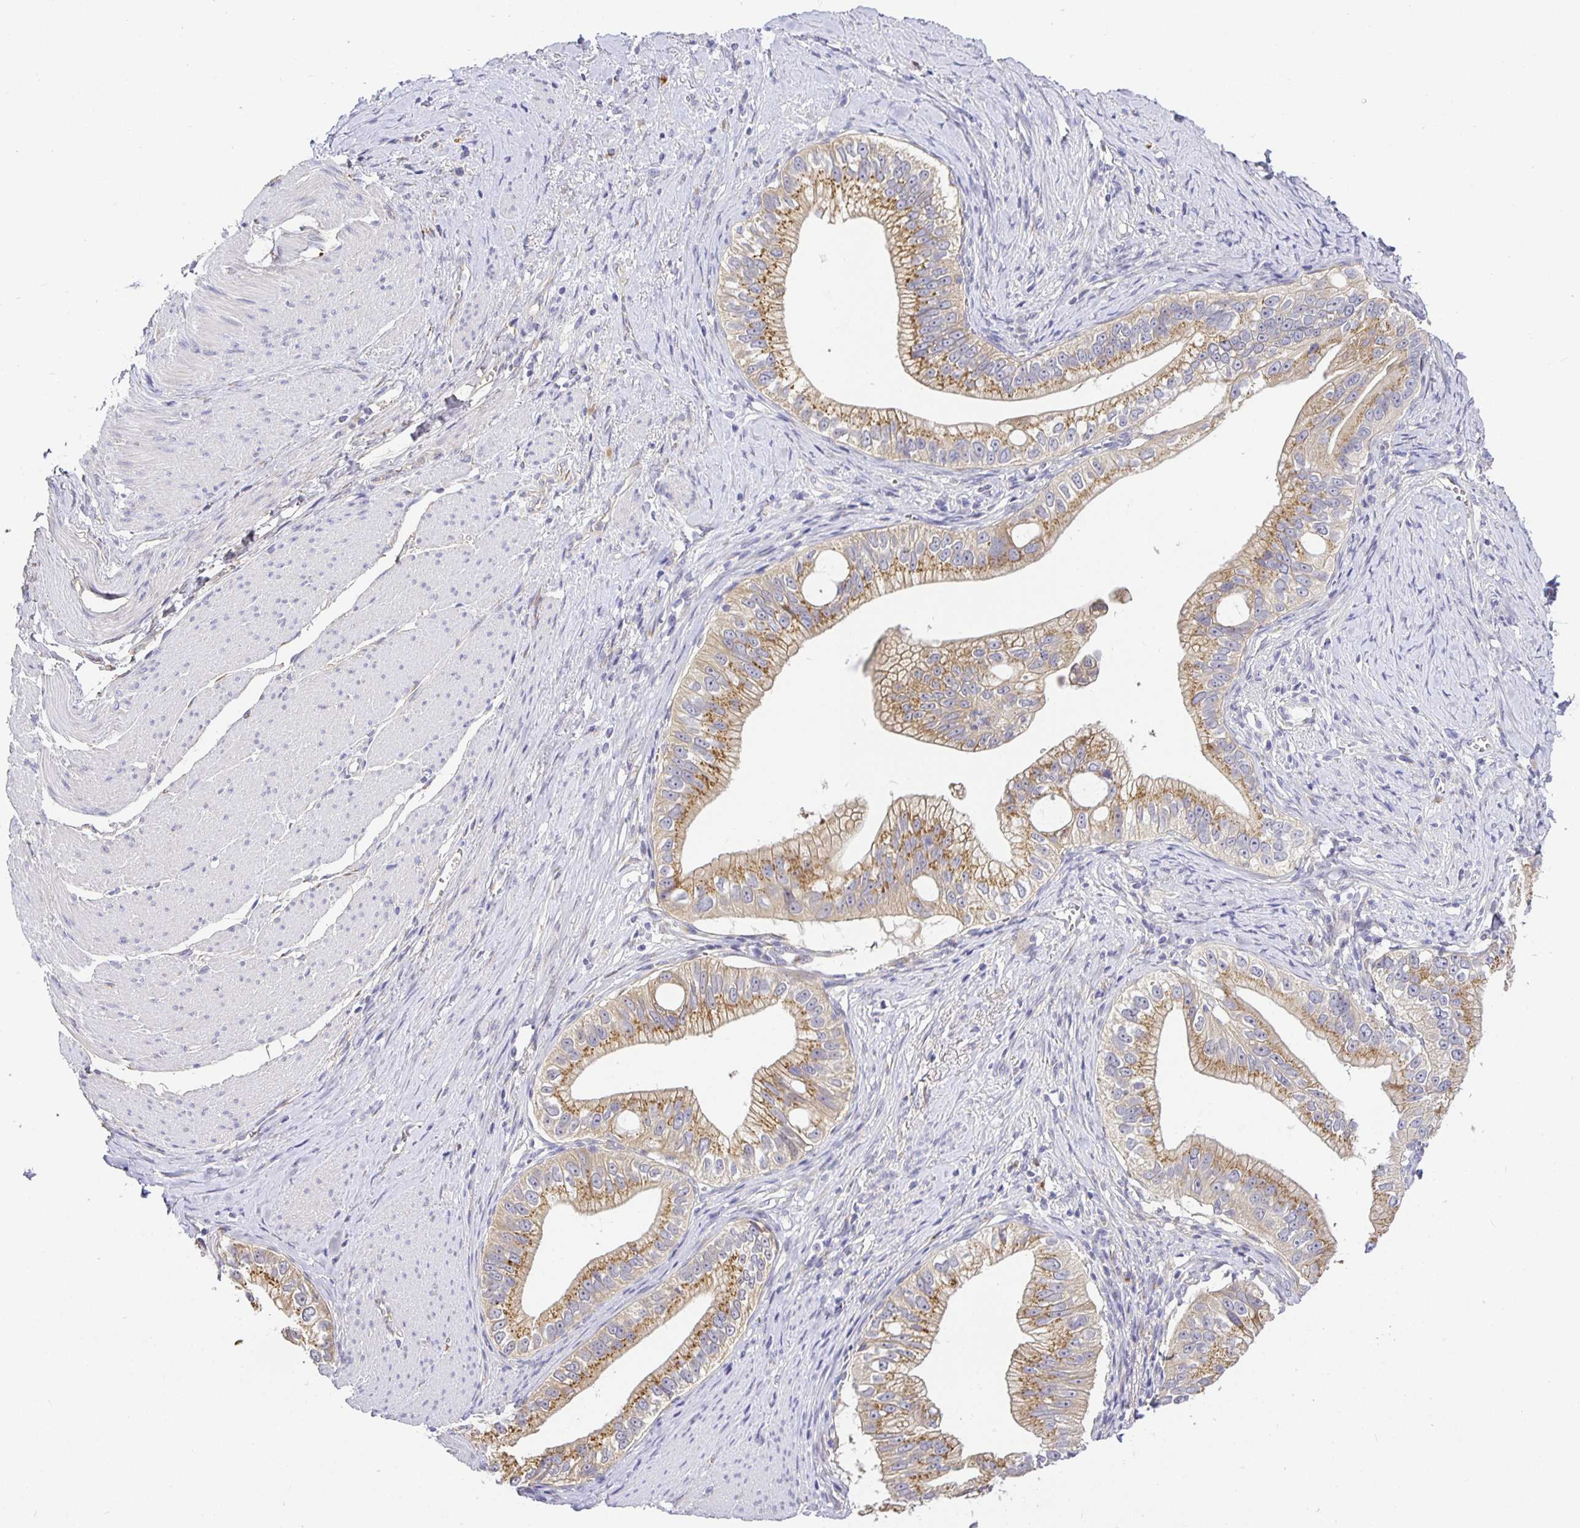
{"staining": {"intensity": "moderate", "quantity": ">75%", "location": "cytoplasmic/membranous"}, "tissue": "pancreatic cancer", "cell_type": "Tumor cells", "image_type": "cancer", "snomed": [{"axis": "morphology", "description": "Adenocarcinoma, NOS"}, {"axis": "topography", "description": "Pancreas"}], "caption": "An image of human pancreatic cancer (adenocarcinoma) stained for a protein shows moderate cytoplasmic/membranous brown staining in tumor cells.", "gene": "OPALIN", "patient": {"sex": "male", "age": 70}}